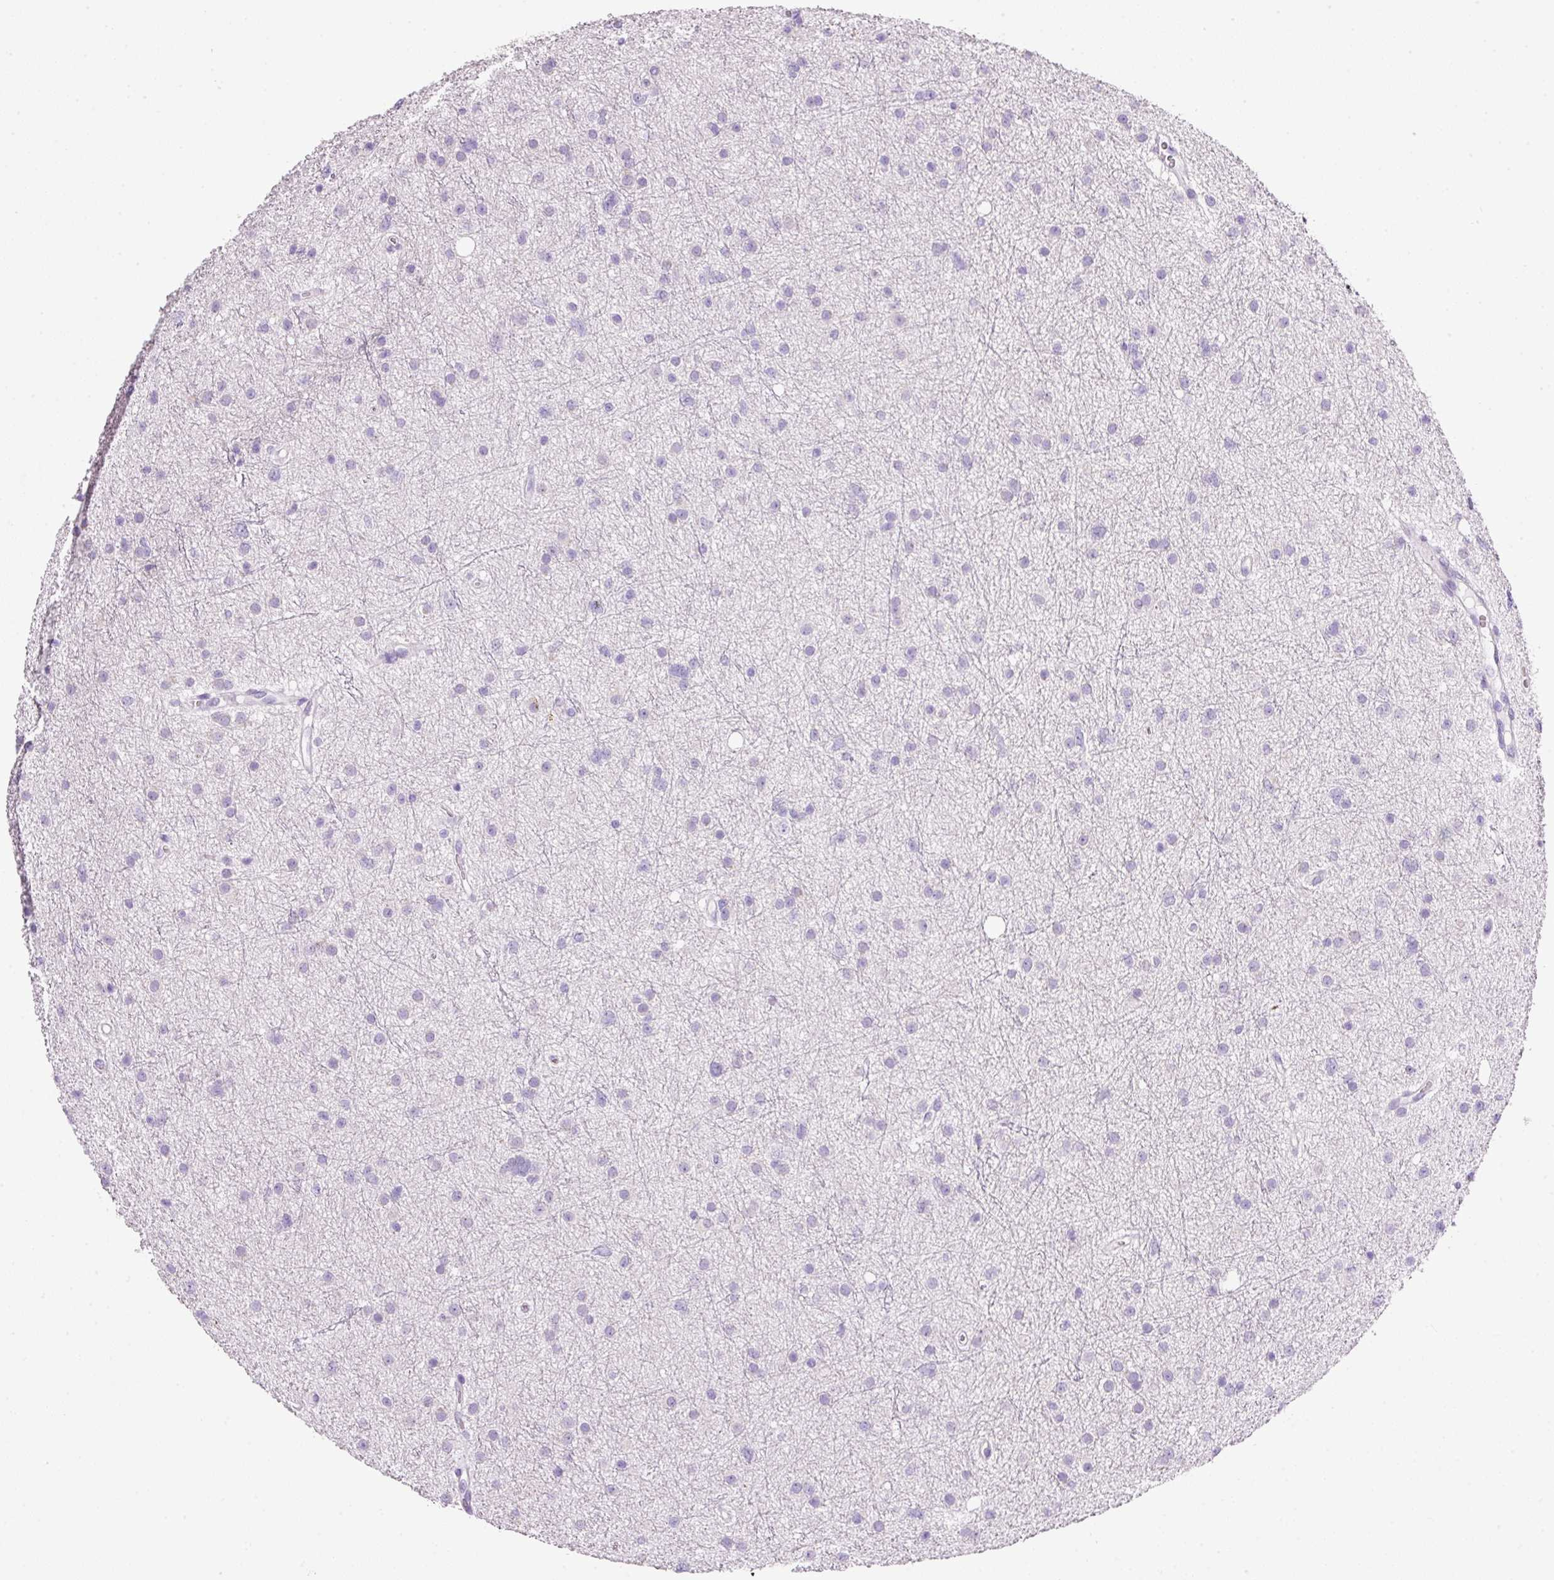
{"staining": {"intensity": "negative", "quantity": "none", "location": "none"}, "tissue": "glioma", "cell_type": "Tumor cells", "image_type": "cancer", "snomed": [{"axis": "morphology", "description": "Glioma, malignant, Low grade"}, {"axis": "topography", "description": "Cerebral cortex"}], "caption": "Glioma was stained to show a protein in brown. There is no significant expression in tumor cells.", "gene": "BSND", "patient": {"sex": "female", "age": 39}}